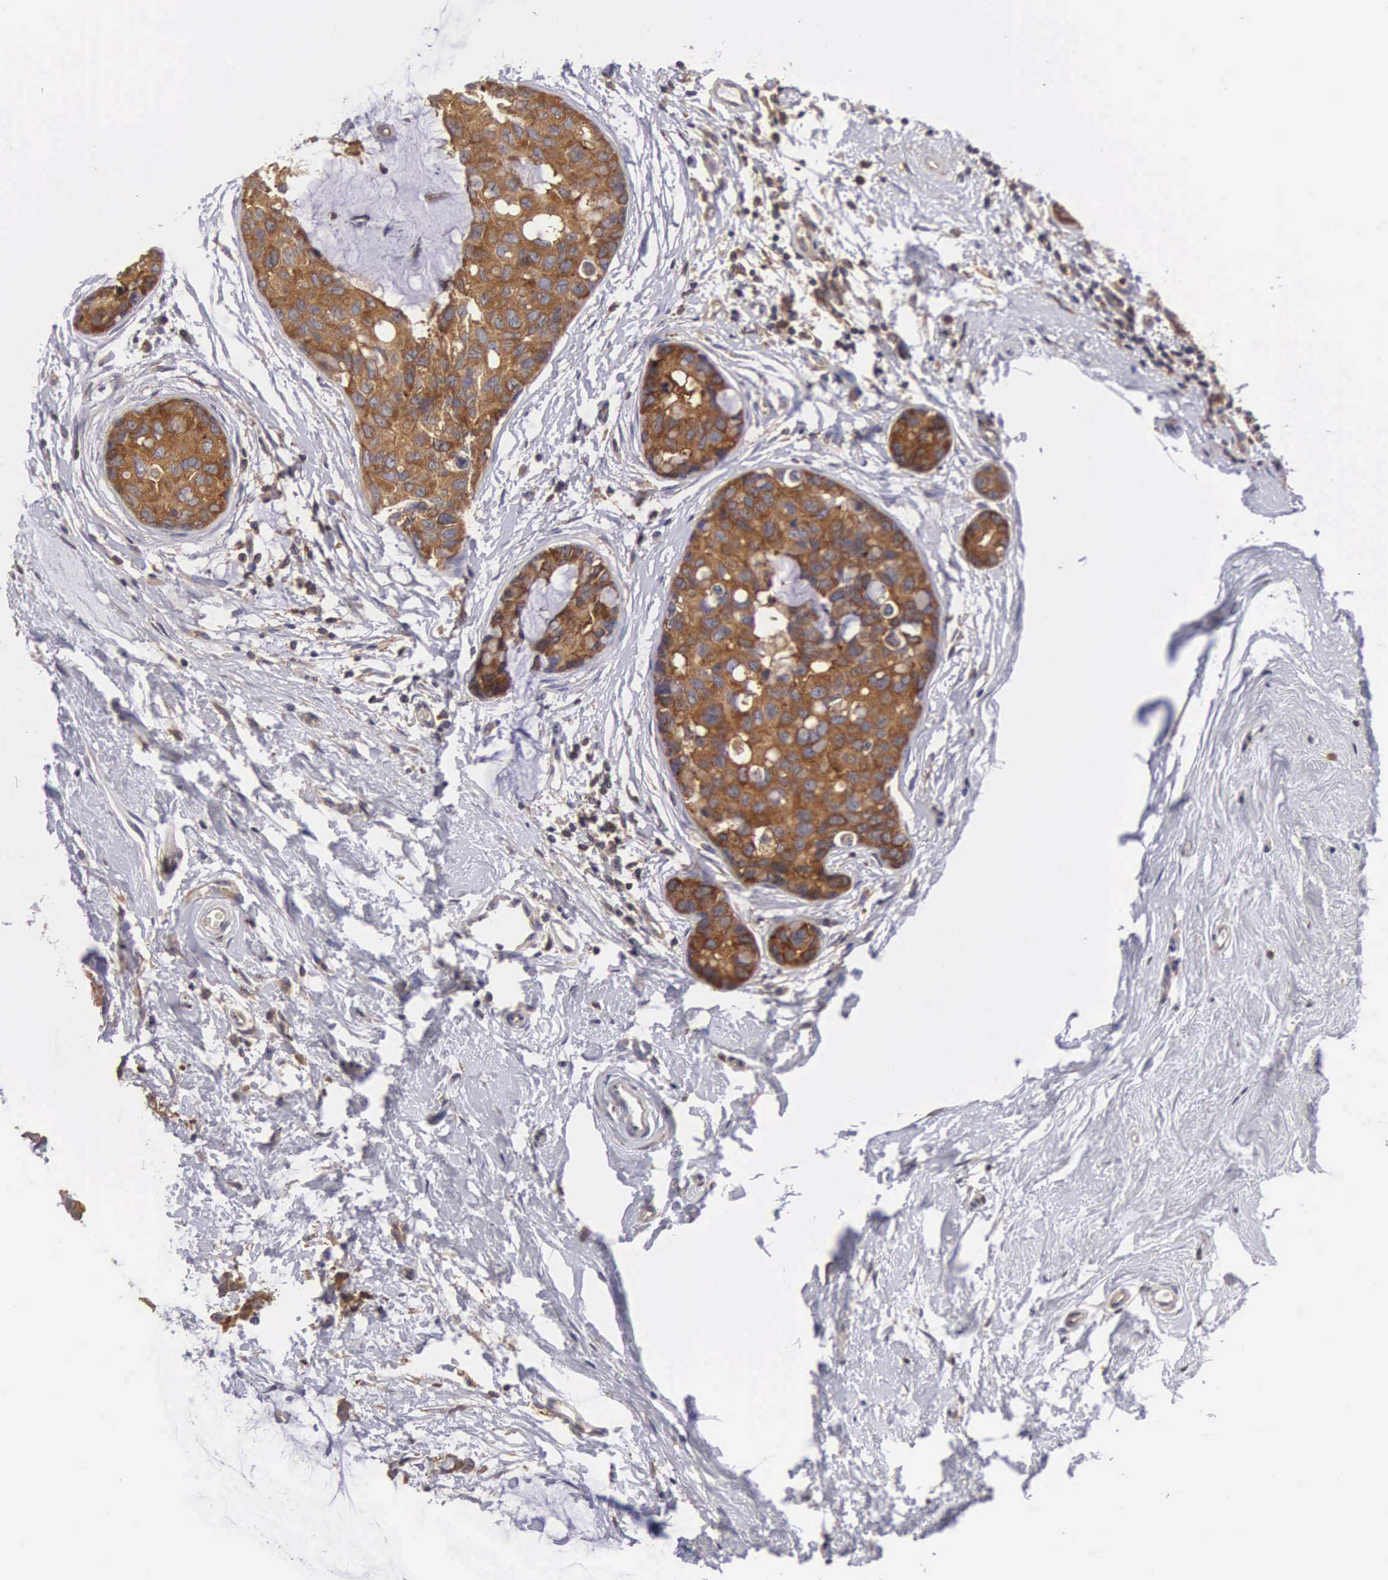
{"staining": {"intensity": "moderate", "quantity": ">75%", "location": "cytoplasmic/membranous"}, "tissue": "breast cancer", "cell_type": "Tumor cells", "image_type": "cancer", "snomed": [{"axis": "morphology", "description": "Duct carcinoma"}, {"axis": "topography", "description": "Breast"}], "caption": "The photomicrograph exhibits staining of breast invasive ductal carcinoma, revealing moderate cytoplasmic/membranous protein positivity (brown color) within tumor cells.", "gene": "GRIPAP1", "patient": {"sex": "female", "age": 69}}